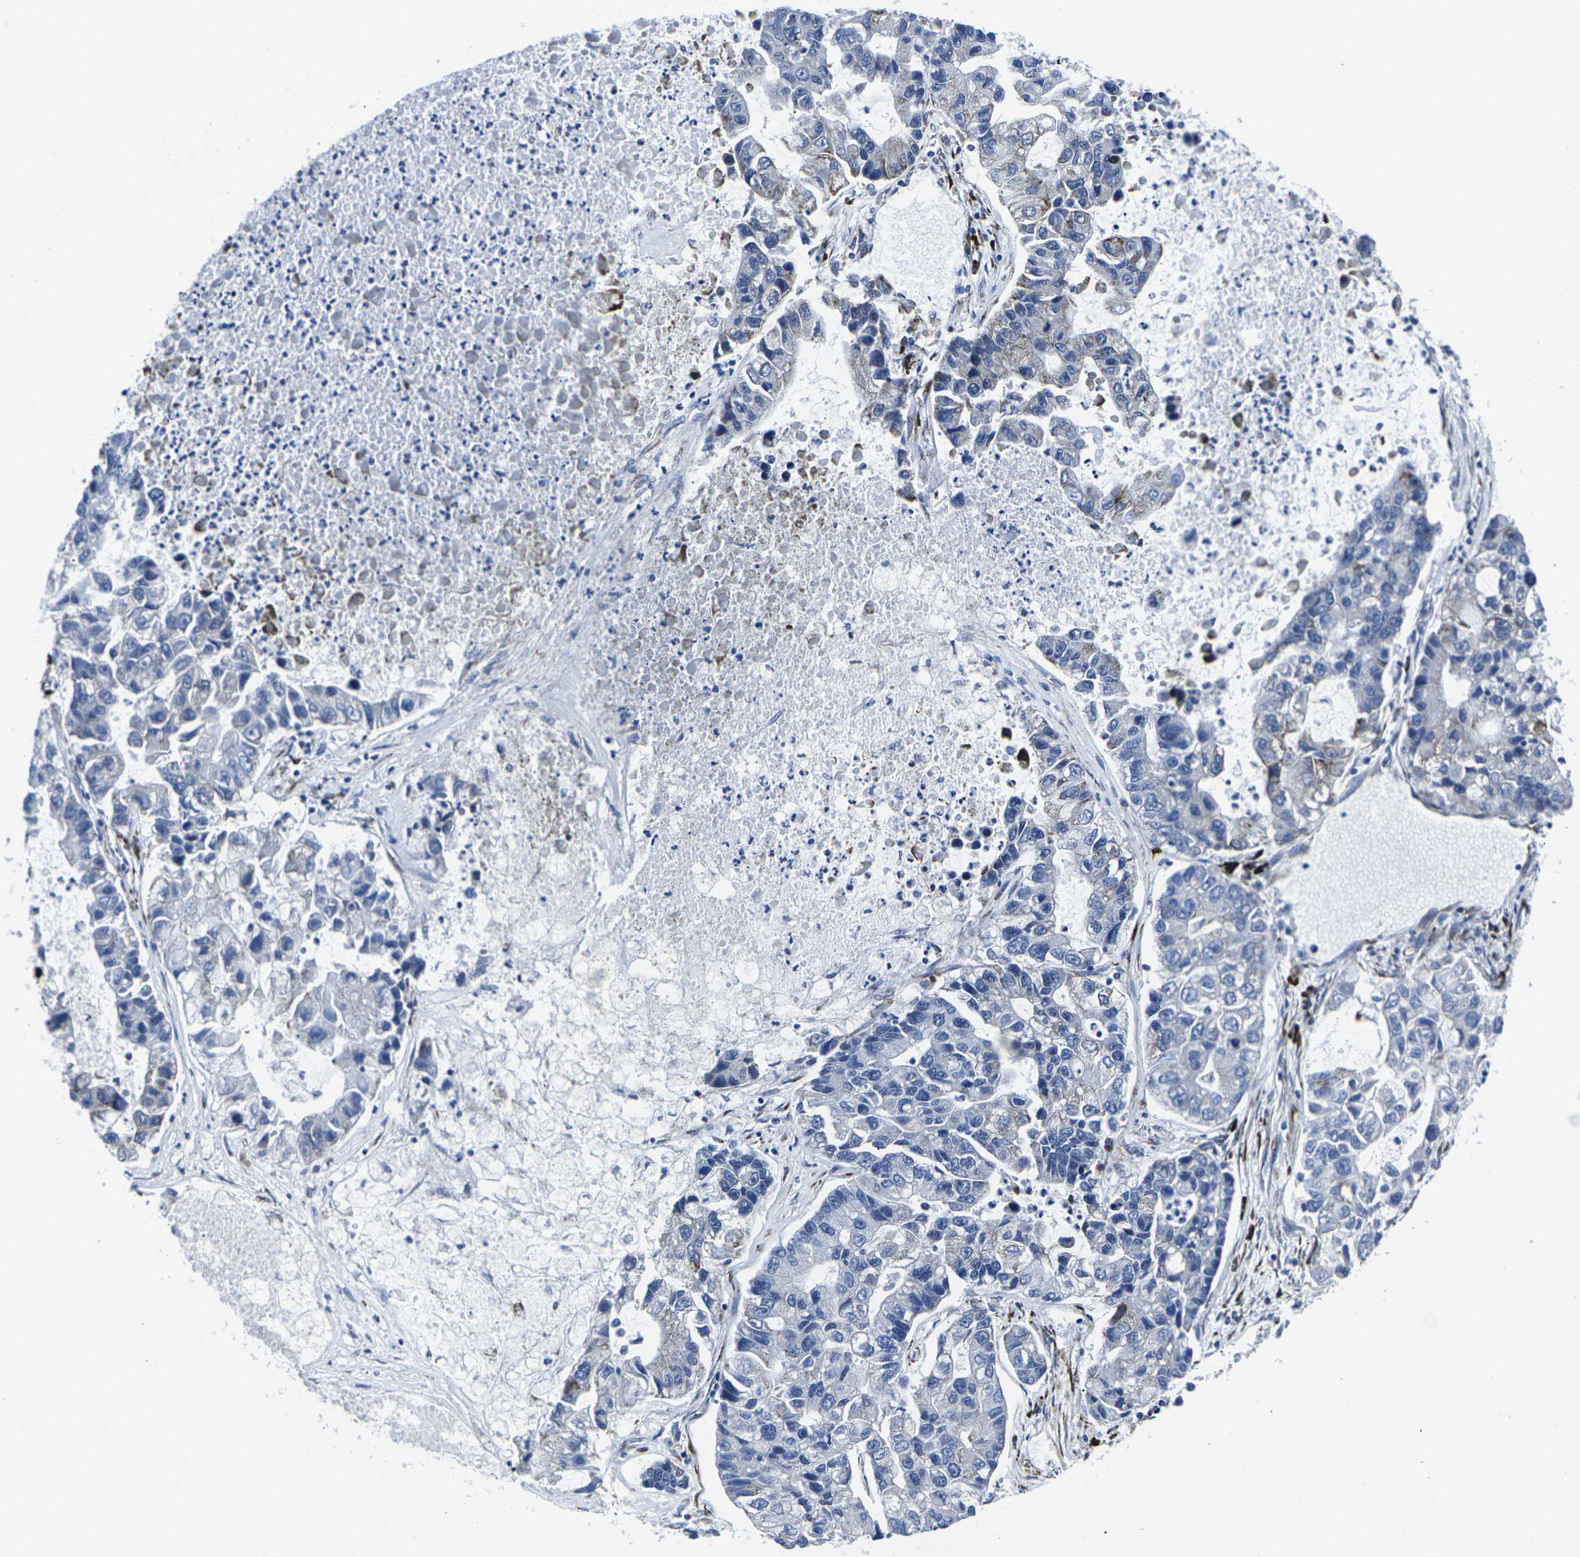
{"staining": {"intensity": "weak", "quantity": "<25%", "location": "cytoplasmic/membranous"}, "tissue": "lung cancer", "cell_type": "Tumor cells", "image_type": "cancer", "snomed": [{"axis": "morphology", "description": "Adenocarcinoma, NOS"}, {"axis": "topography", "description": "Lung"}], "caption": "High magnification brightfield microscopy of adenocarcinoma (lung) stained with DAB (3,3'-diaminobenzidine) (brown) and counterstained with hematoxylin (blue): tumor cells show no significant positivity. (DAB (3,3'-diaminobenzidine) IHC visualized using brightfield microscopy, high magnification).", "gene": "RPN1", "patient": {"sex": "female", "age": 51}}